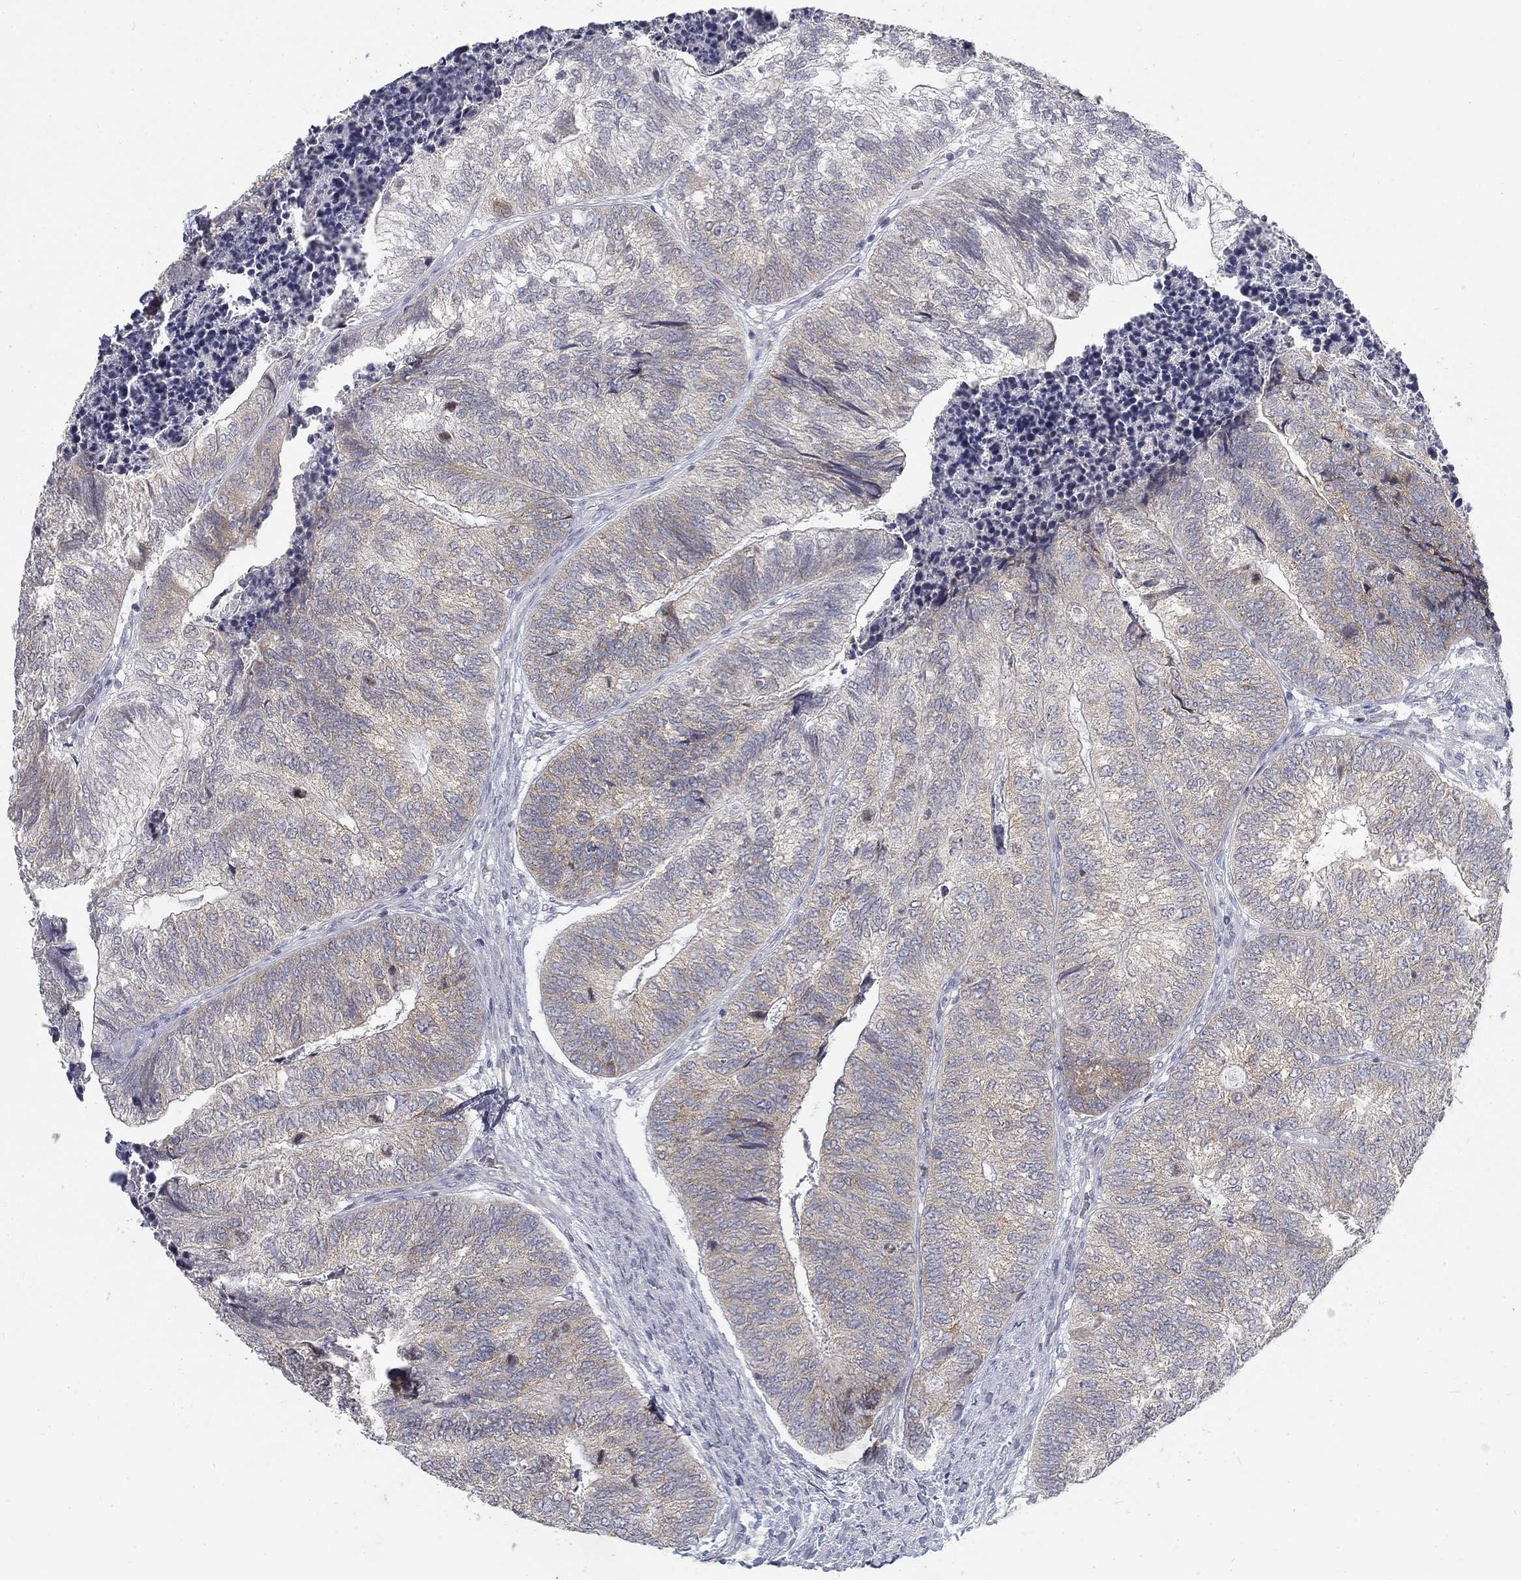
{"staining": {"intensity": "weak", "quantity": "25%-75%", "location": "cytoplasmic/membranous"}, "tissue": "colorectal cancer", "cell_type": "Tumor cells", "image_type": "cancer", "snomed": [{"axis": "morphology", "description": "Adenocarcinoma, NOS"}, {"axis": "topography", "description": "Colon"}], "caption": "Protein staining shows weak cytoplasmic/membranous expression in about 25%-75% of tumor cells in colorectal cancer (adenocarcinoma).", "gene": "ATP1A3", "patient": {"sex": "female", "age": 67}}